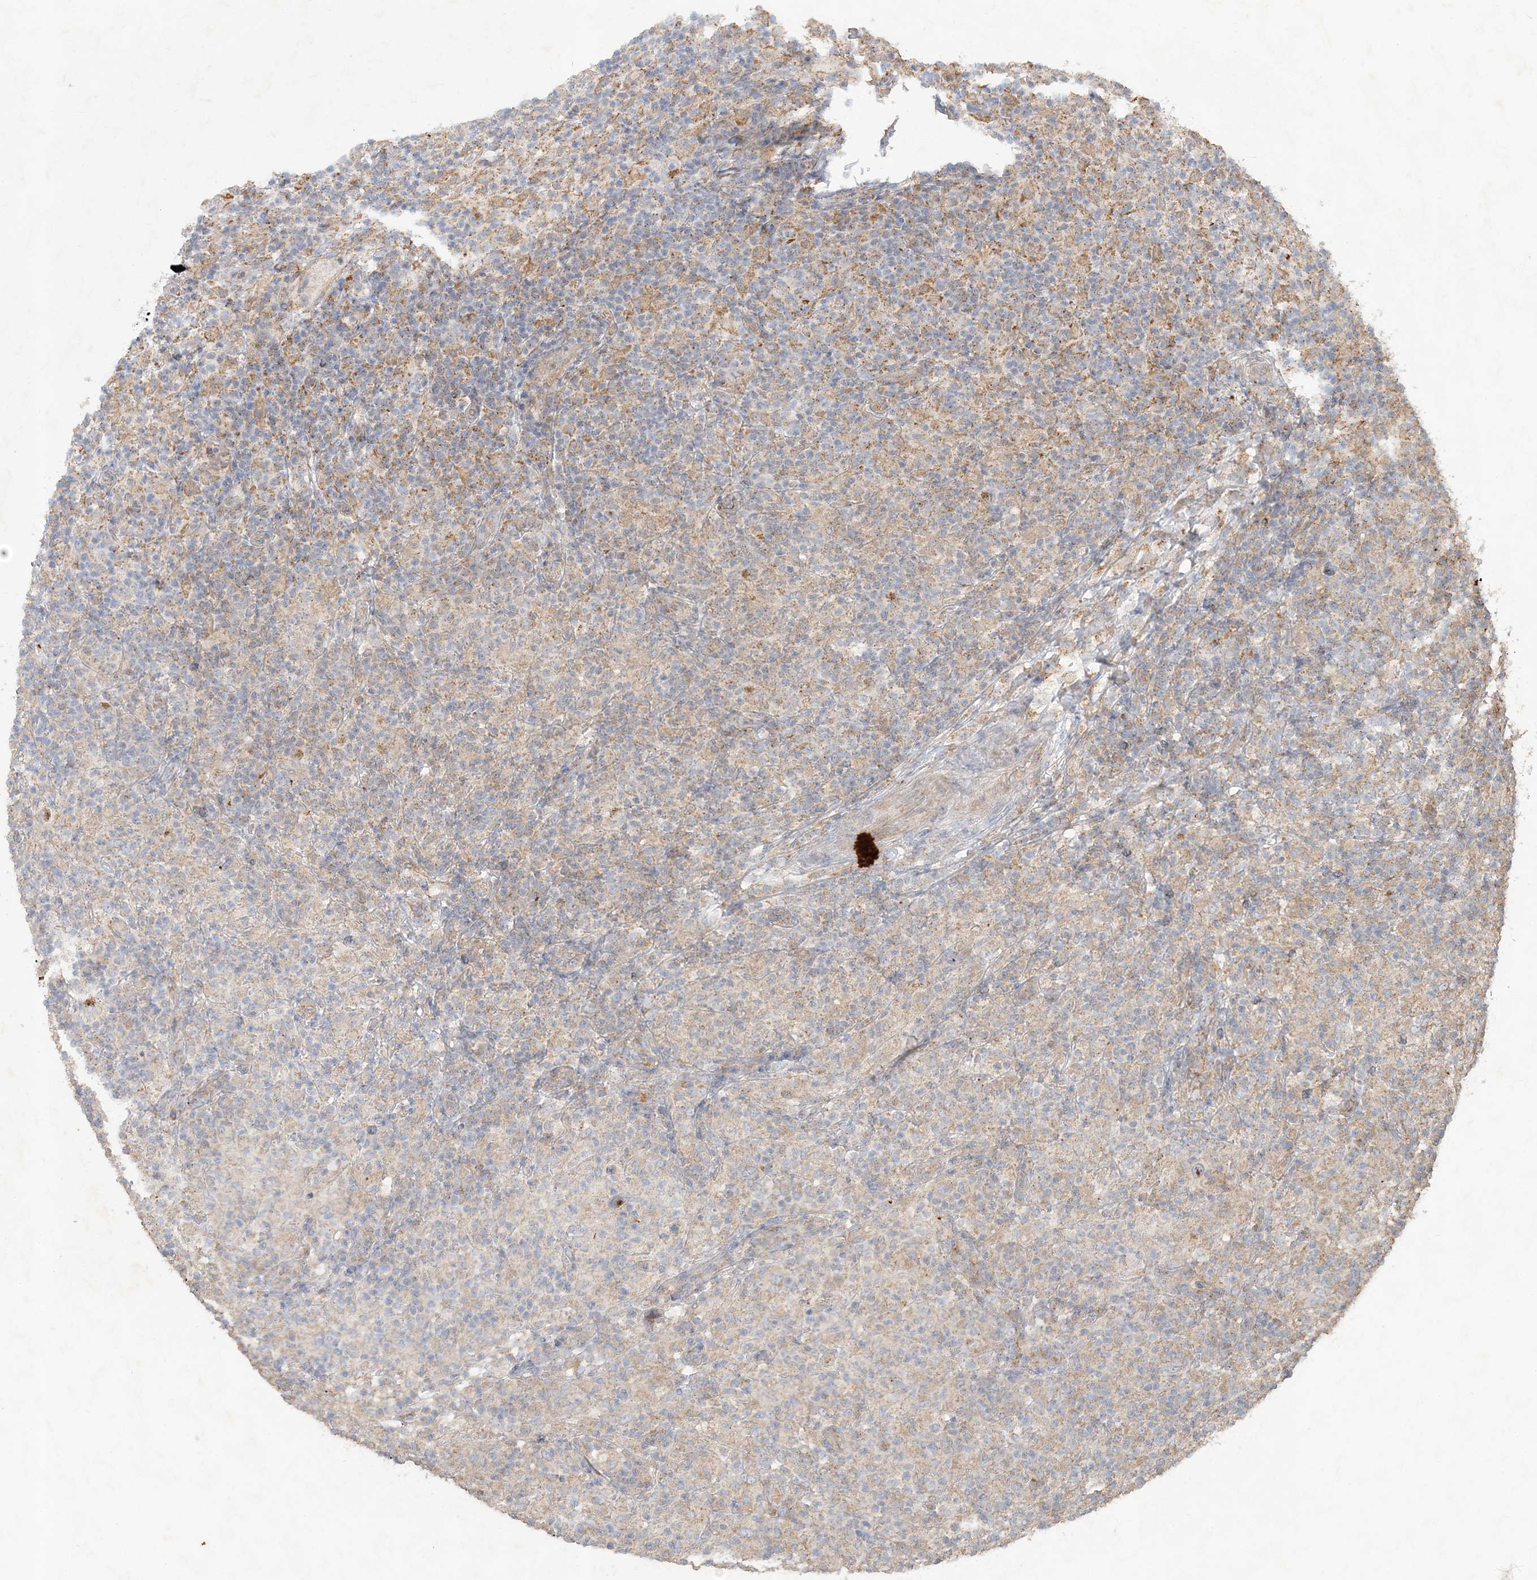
{"staining": {"intensity": "weak", "quantity": "<25%", "location": "cytoplasmic/membranous"}, "tissue": "lymphoma", "cell_type": "Tumor cells", "image_type": "cancer", "snomed": [{"axis": "morphology", "description": "Hodgkin's disease, NOS"}, {"axis": "topography", "description": "Lymph node"}], "caption": "DAB (3,3'-diaminobenzidine) immunohistochemical staining of human lymphoma reveals no significant staining in tumor cells. Brightfield microscopy of immunohistochemistry stained with DAB (brown) and hematoxylin (blue), captured at high magnification.", "gene": "RAB14", "patient": {"sex": "male", "age": 70}}